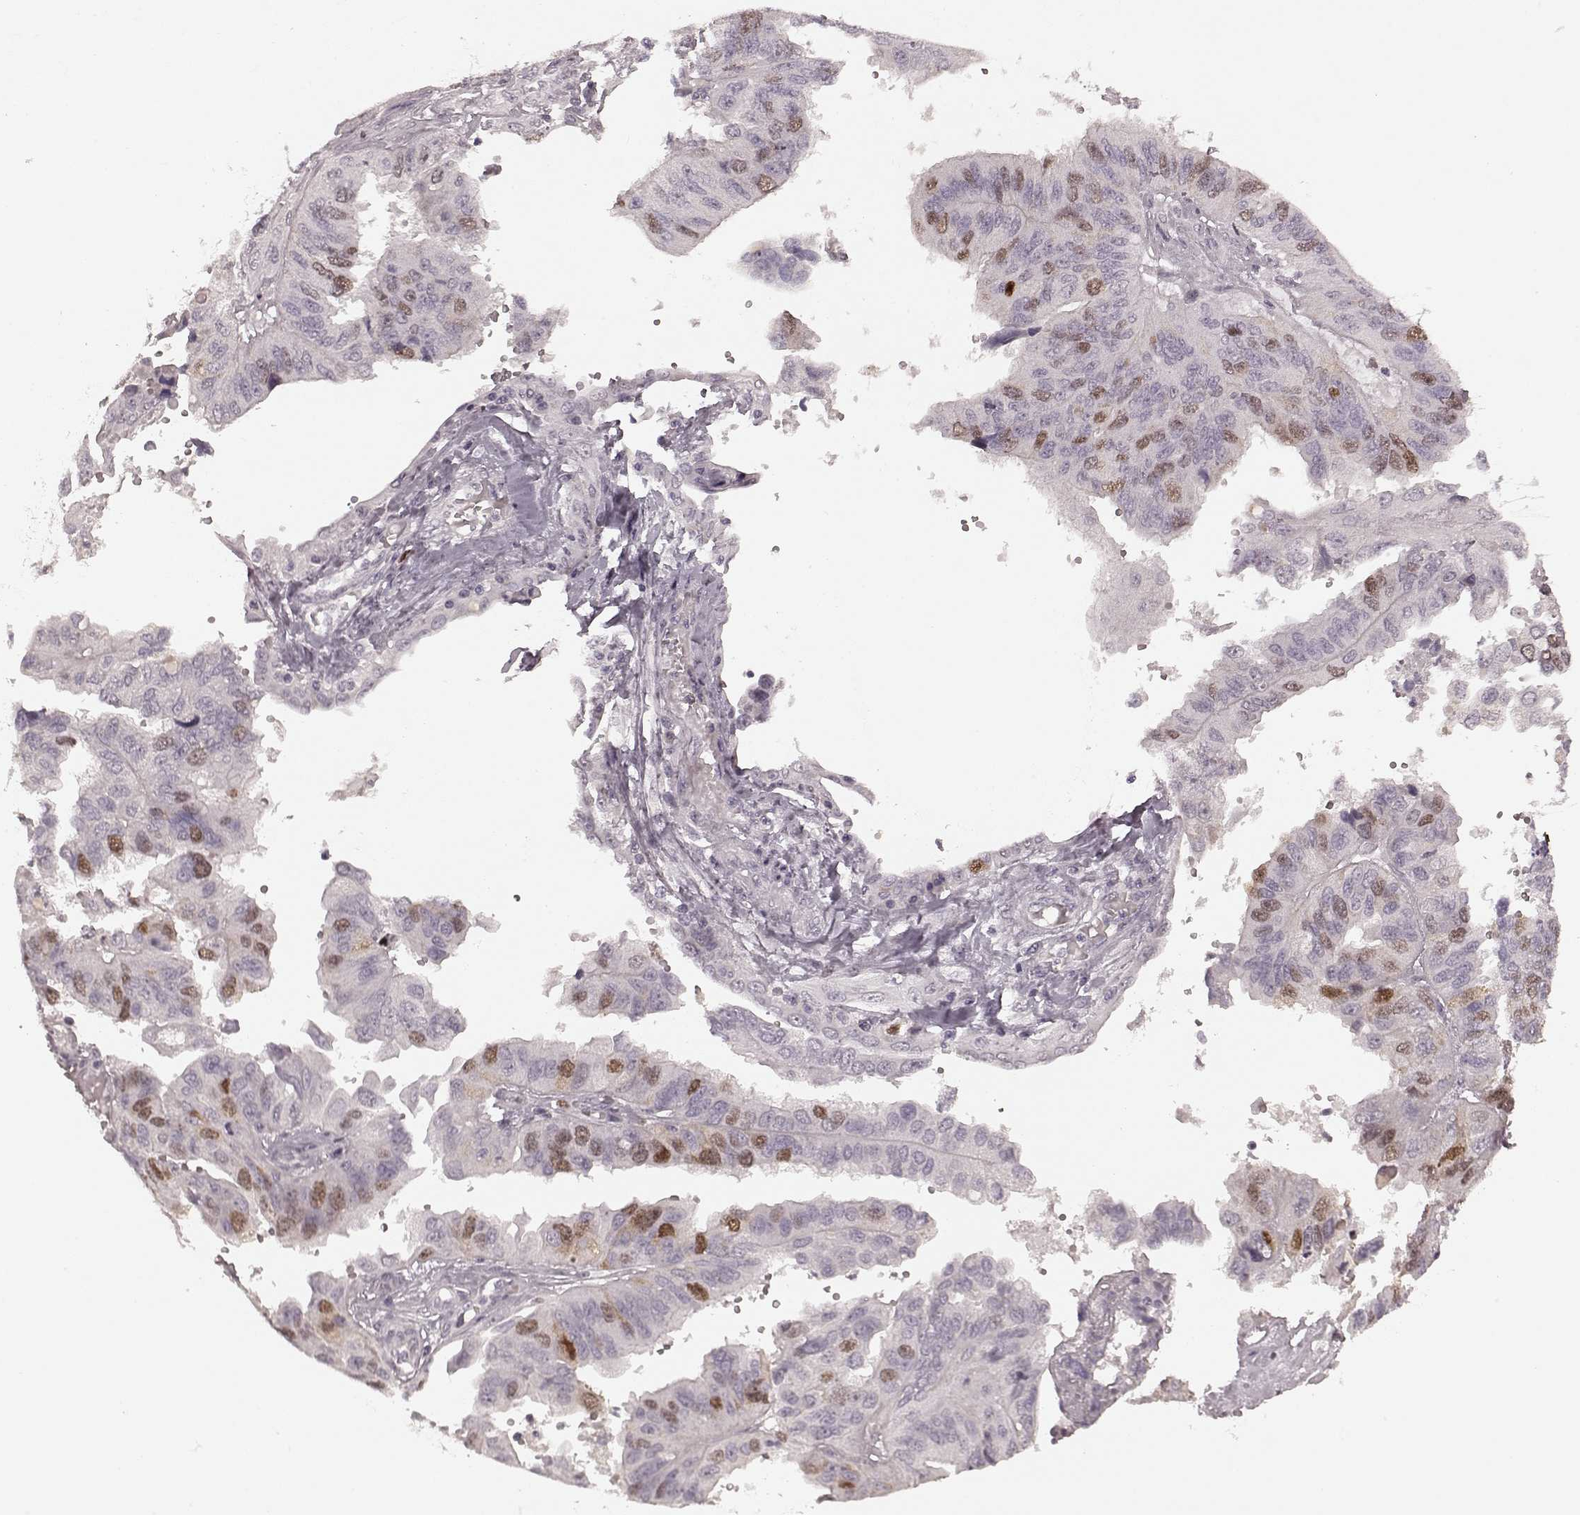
{"staining": {"intensity": "moderate", "quantity": "<25%", "location": "nuclear"}, "tissue": "ovarian cancer", "cell_type": "Tumor cells", "image_type": "cancer", "snomed": [{"axis": "morphology", "description": "Cystadenocarcinoma, serous, NOS"}, {"axis": "topography", "description": "Ovary"}], "caption": "Ovarian cancer stained for a protein (brown) reveals moderate nuclear positive expression in about <25% of tumor cells.", "gene": "CCNA2", "patient": {"sex": "female", "age": 79}}